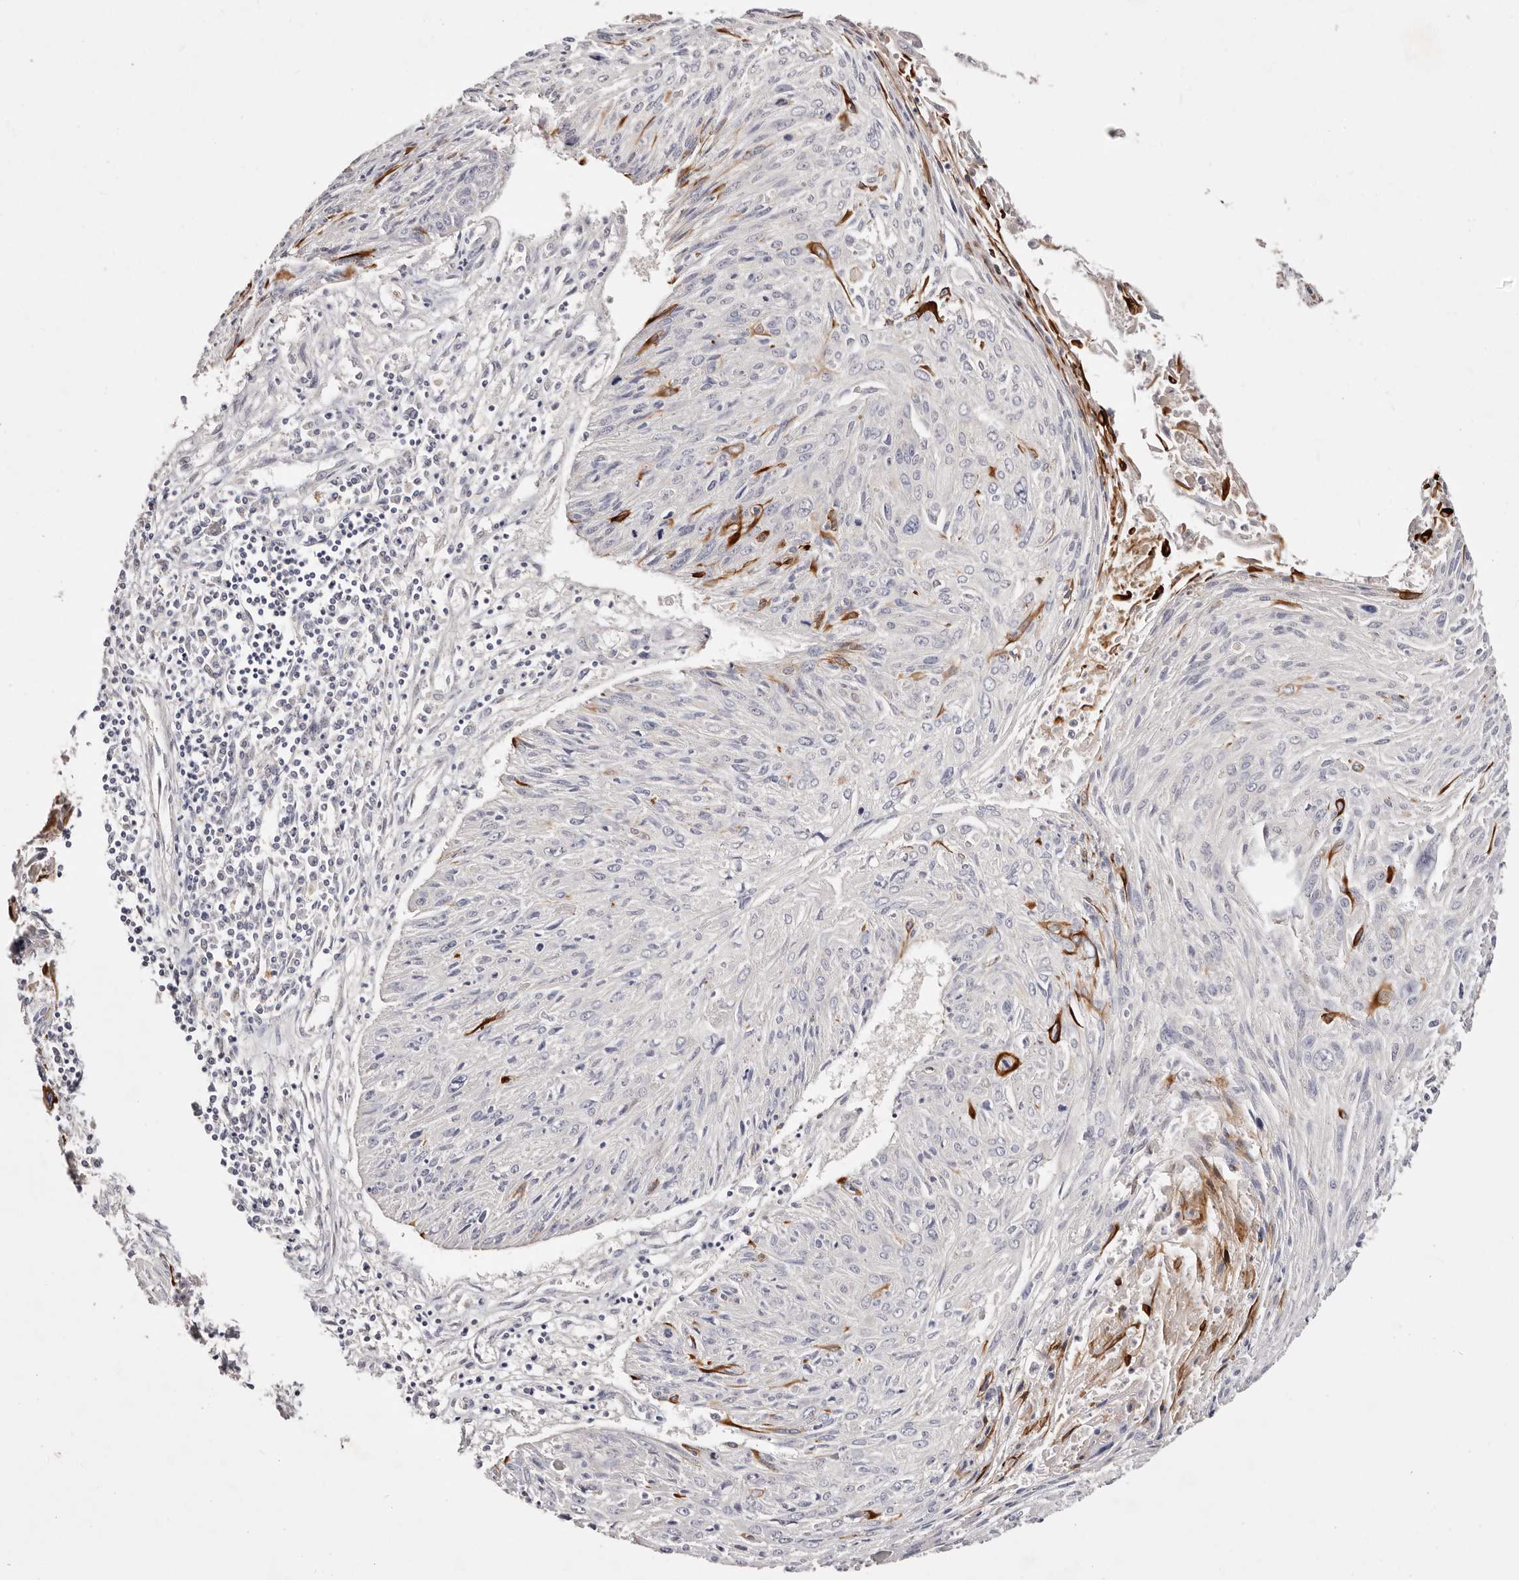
{"staining": {"intensity": "negative", "quantity": "none", "location": "none"}, "tissue": "cervical cancer", "cell_type": "Tumor cells", "image_type": "cancer", "snomed": [{"axis": "morphology", "description": "Squamous cell carcinoma, NOS"}, {"axis": "topography", "description": "Cervix"}], "caption": "Squamous cell carcinoma (cervical) stained for a protein using immunohistochemistry shows no staining tumor cells.", "gene": "IQGAP3", "patient": {"sex": "female", "age": 51}}